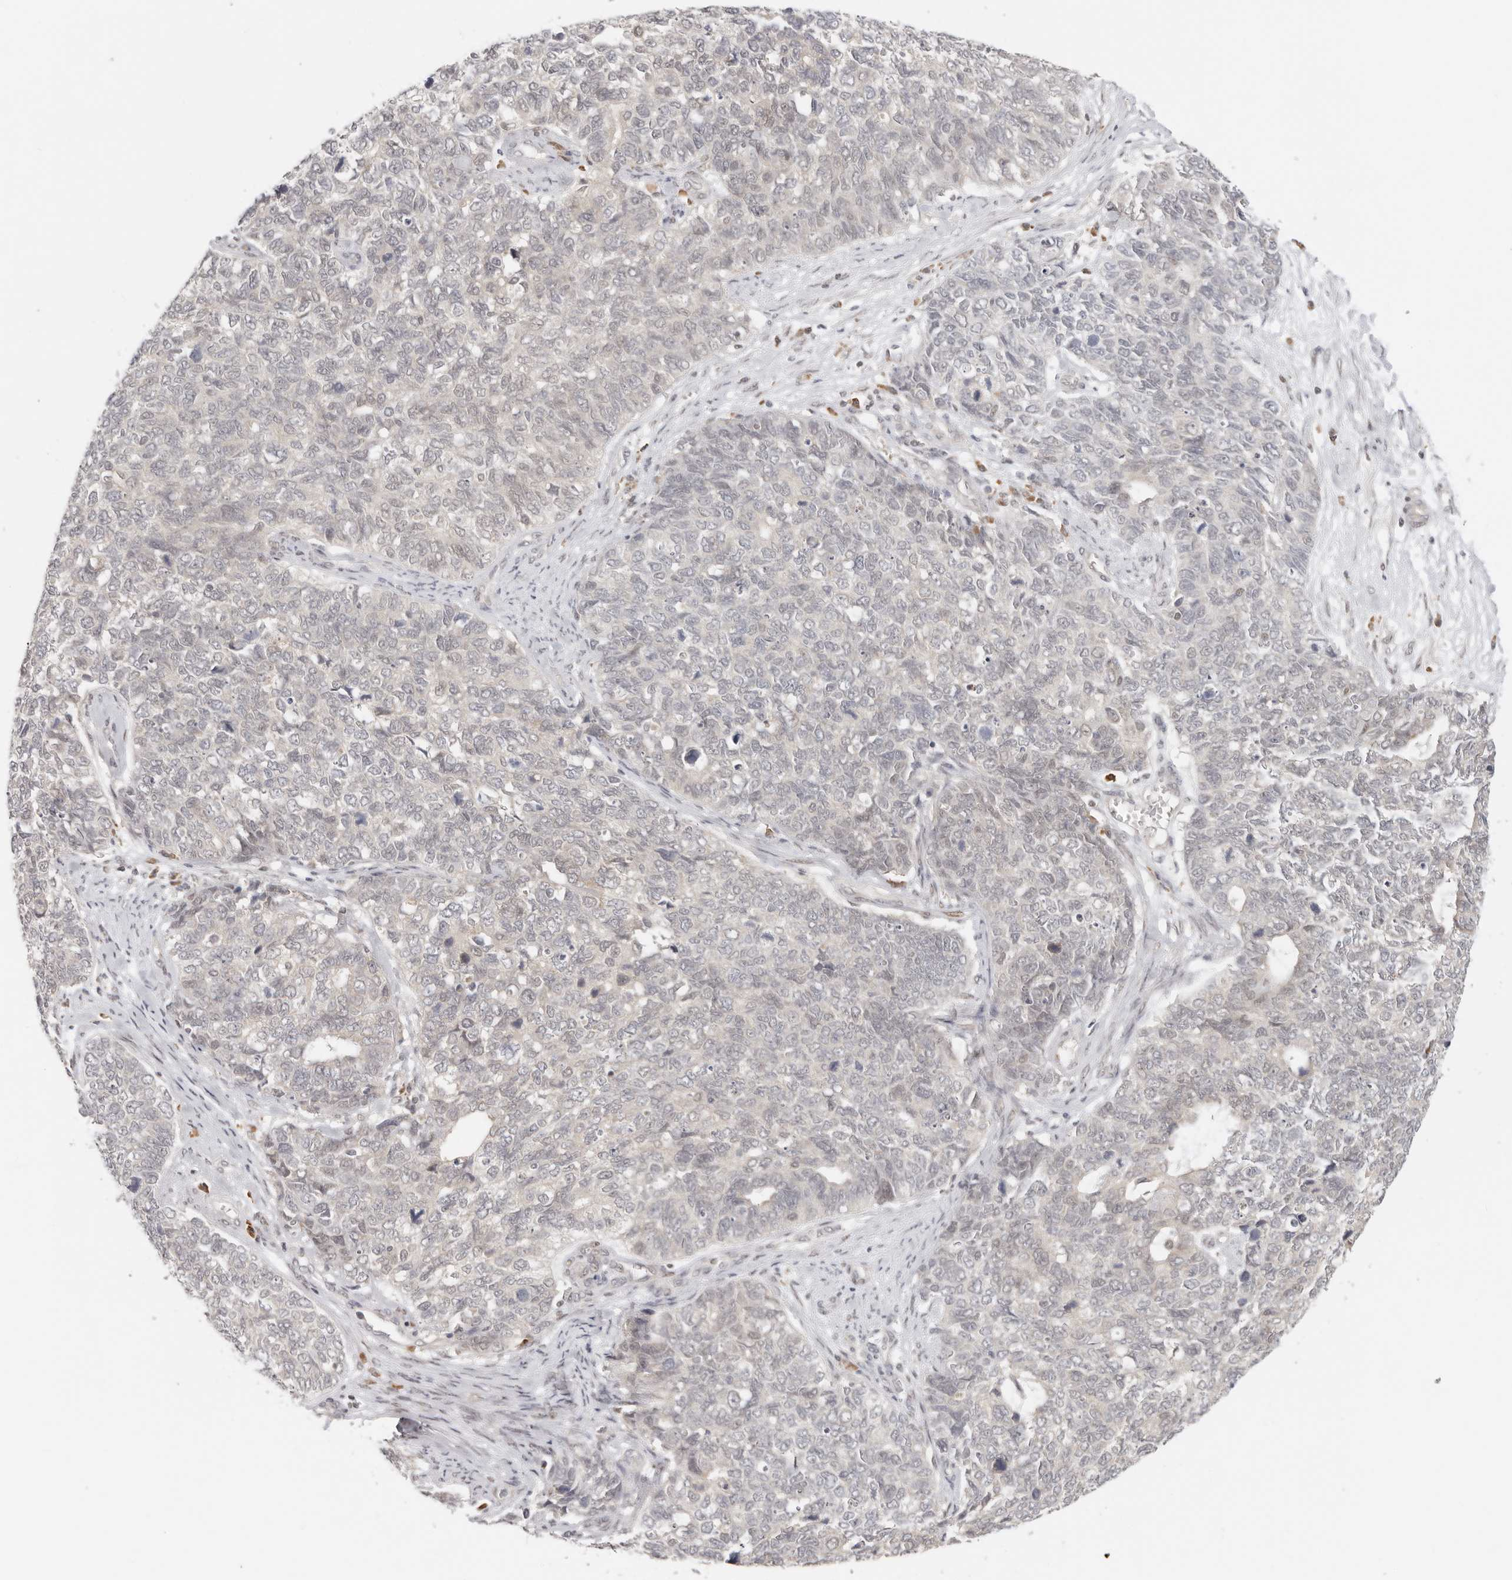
{"staining": {"intensity": "negative", "quantity": "none", "location": "none"}, "tissue": "cervical cancer", "cell_type": "Tumor cells", "image_type": "cancer", "snomed": [{"axis": "morphology", "description": "Squamous cell carcinoma, NOS"}, {"axis": "topography", "description": "Cervix"}], "caption": "An immunohistochemistry image of cervical cancer is shown. There is no staining in tumor cells of cervical cancer.", "gene": "LARP7", "patient": {"sex": "female", "age": 63}}